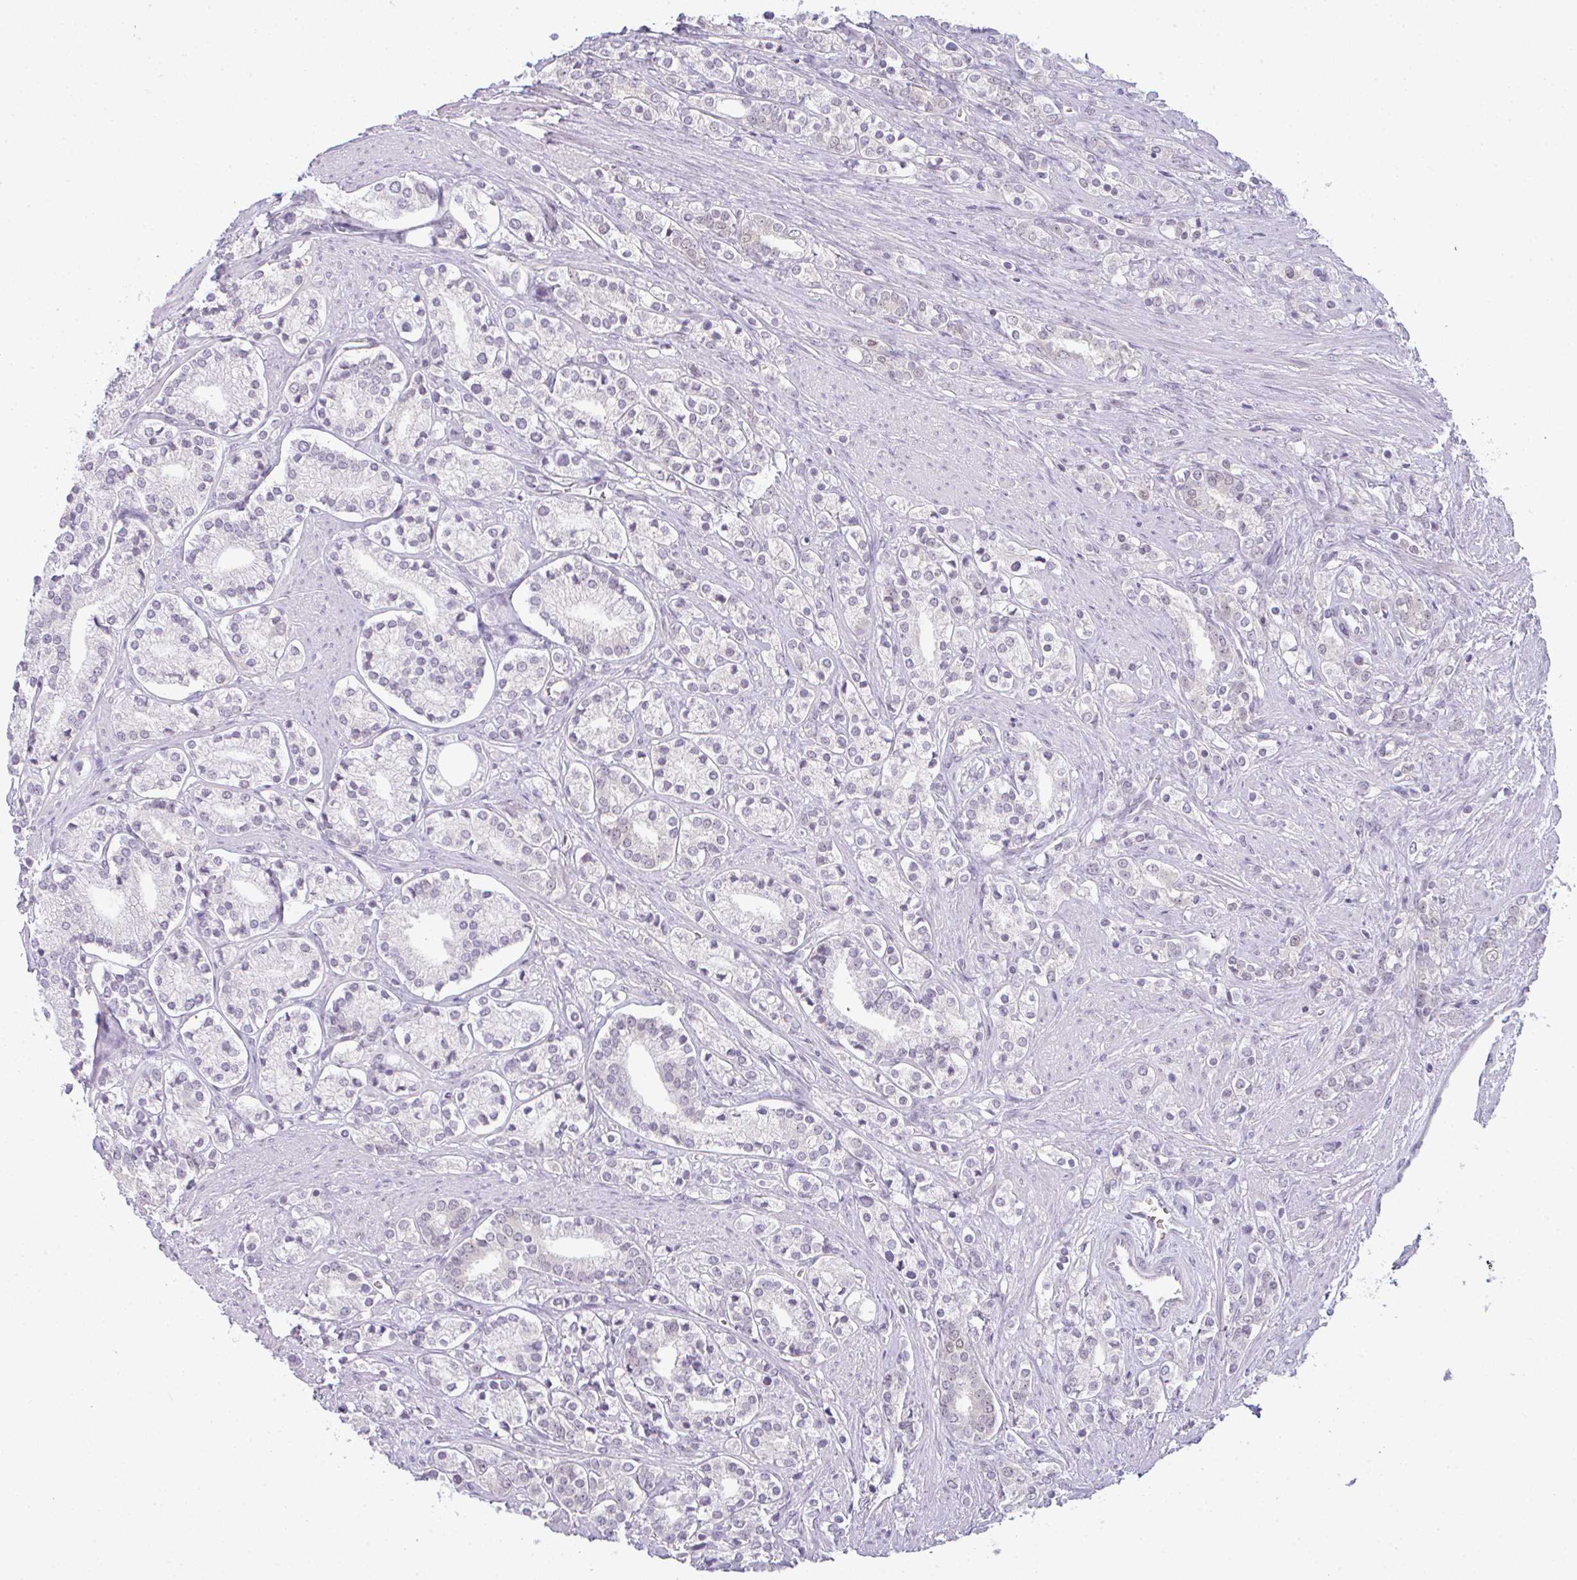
{"staining": {"intensity": "negative", "quantity": "none", "location": "none"}, "tissue": "prostate cancer", "cell_type": "Tumor cells", "image_type": "cancer", "snomed": [{"axis": "morphology", "description": "Adenocarcinoma, High grade"}, {"axis": "topography", "description": "Prostate"}], "caption": "An image of prostate cancer (high-grade adenocarcinoma) stained for a protein shows no brown staining in tumor cells.", "gene": "CSE1L", "patient": {"sex": "male", "age": 58}}